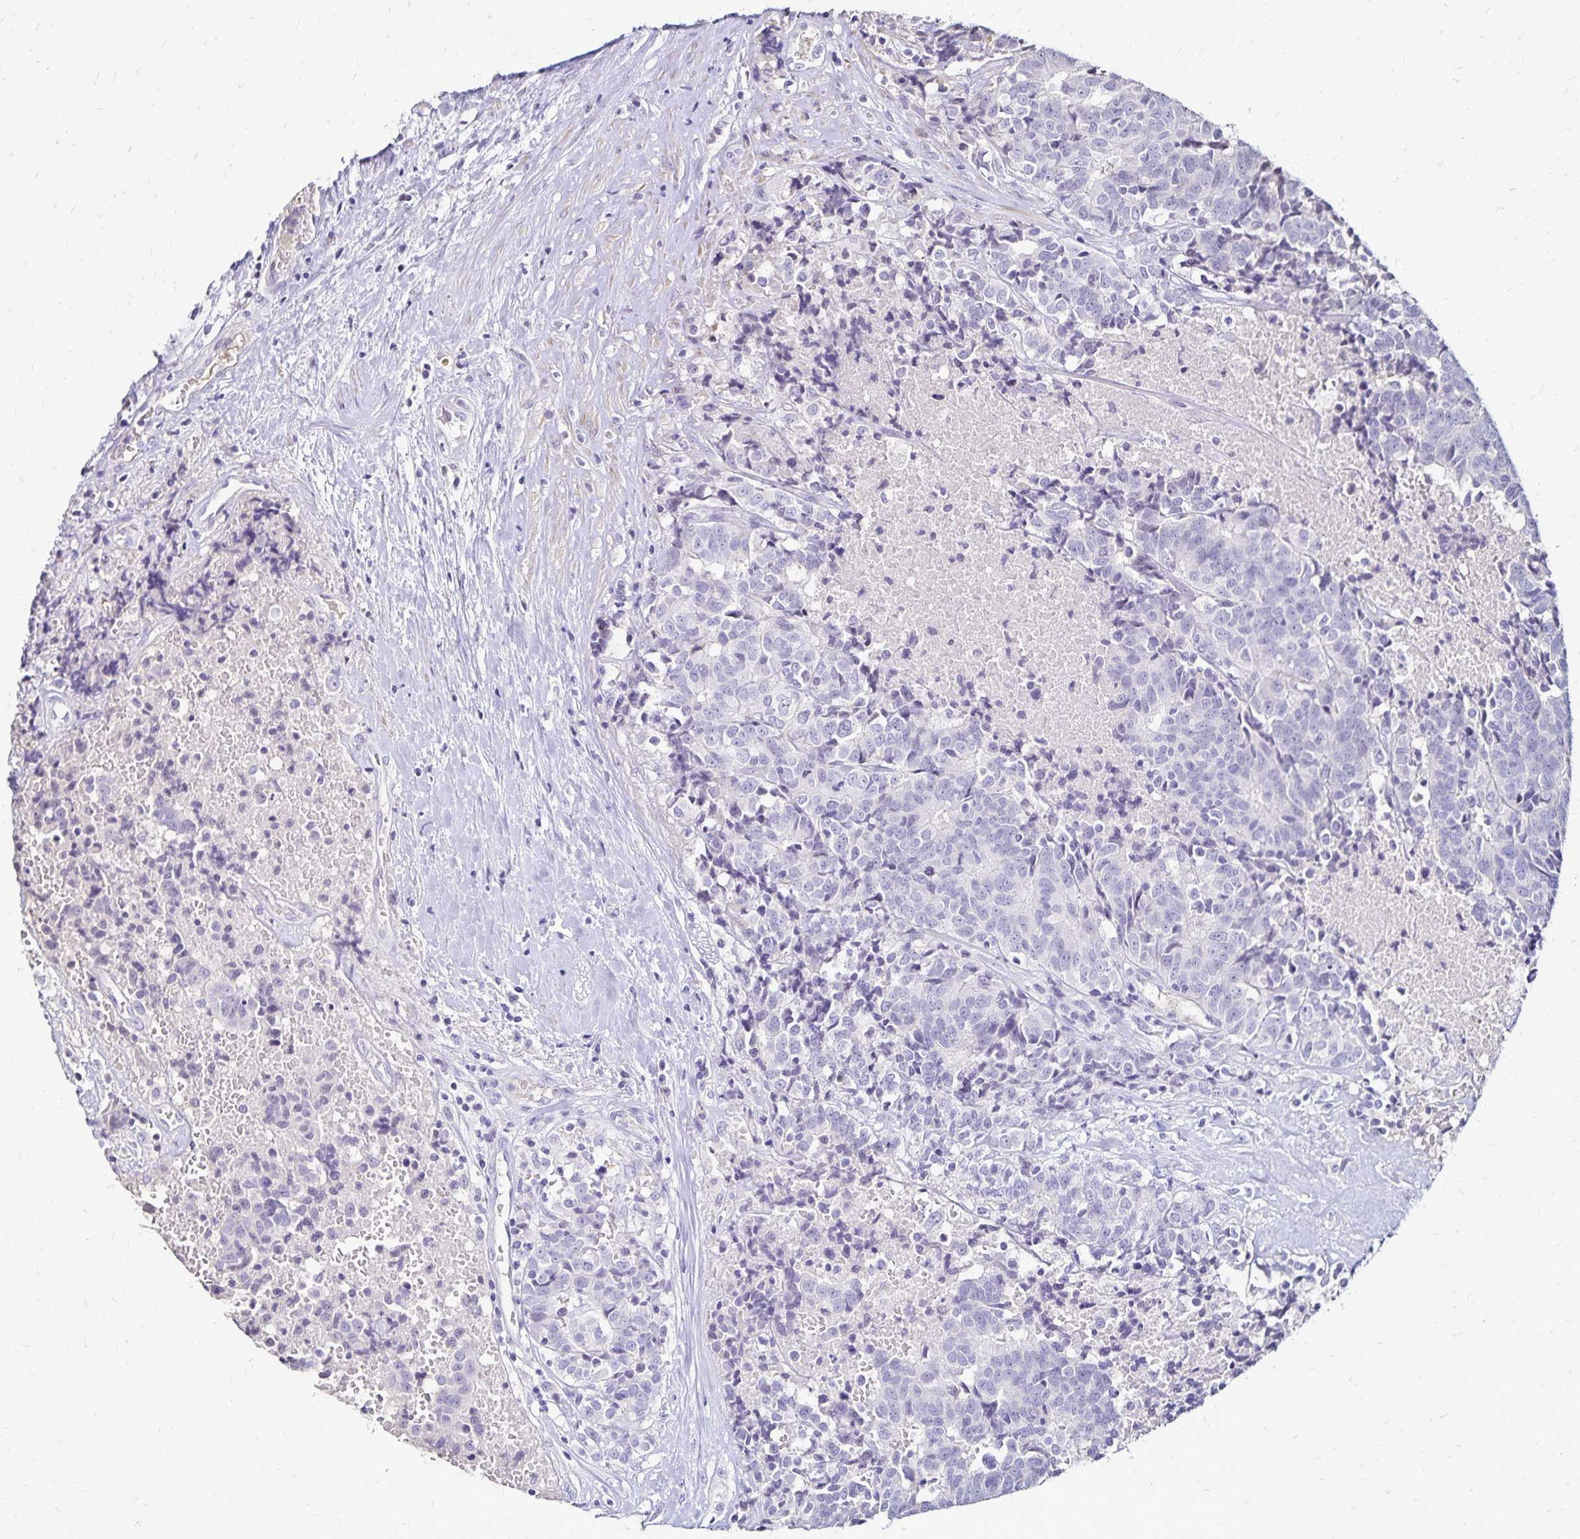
{"staining": {"intensity": "negative", "quantity": "none", "location": "none"}, "tissue": "prostate cancer", "cell_type": "Tumor cells", "image_type": "cancer", "snomed": [{"axis": "morphology", "description": "Adenocarcinoma, High grade"}, {"axis": "topography", "description": "Prostate and seminal vesicle, NOS"}], "caption": "Photomicrograph shows no significant protein positivity in tumor cells of prostate cancer. (DAB (3,3'-diaminobenzidine) immunohistochemistry (IHC), high magnification).", "gene": "KISS1", "patient": {"sex": "male", "age": 60}}